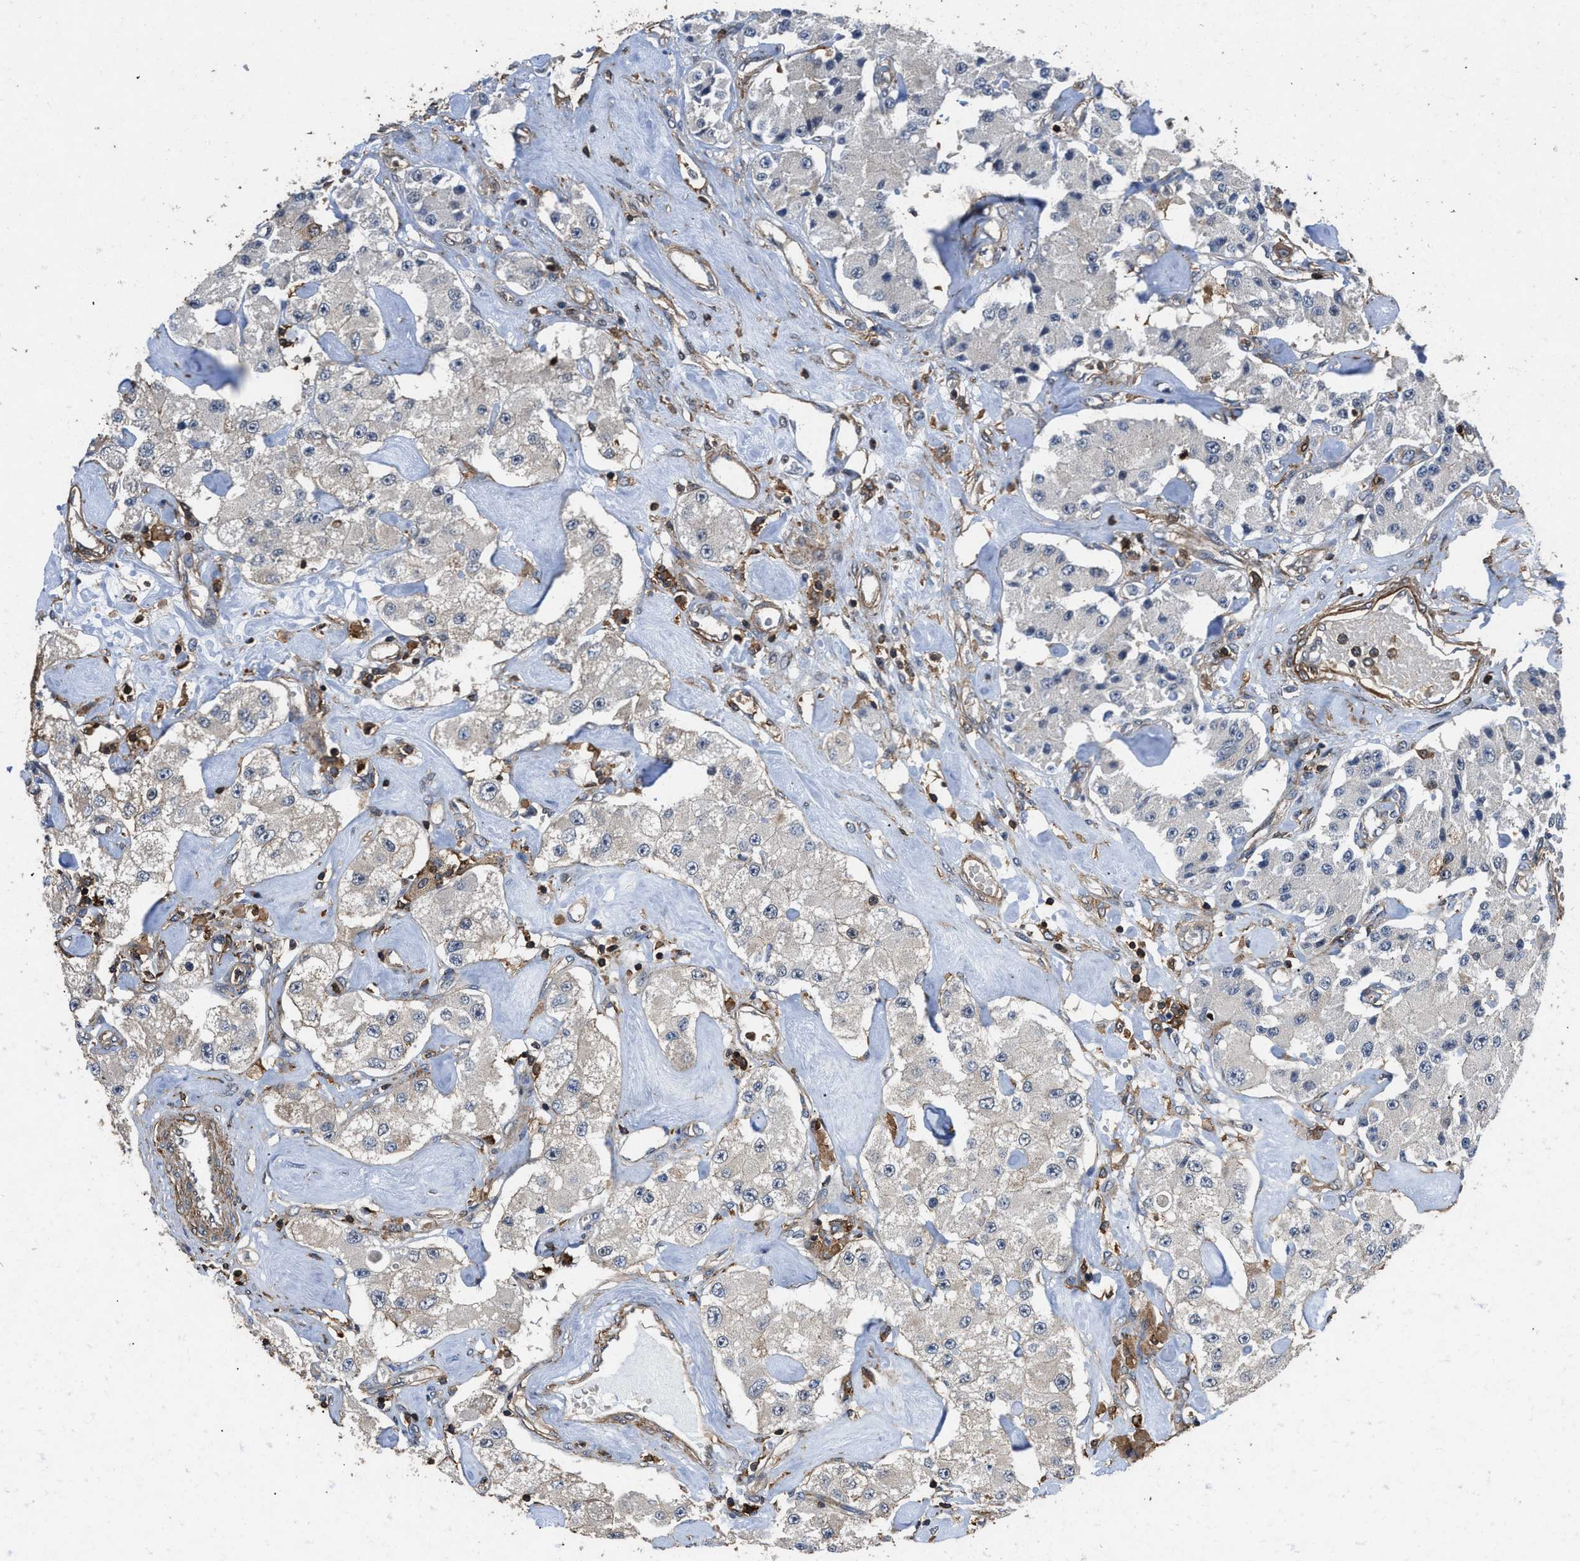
{"staining": {"intensity": "negative", "quantity": "none", "location": "none"}, "tissue": "carcinoid", "cell_type": "Tumor cells", "image_type": "cancer", "snomed": [{"axis": "morphology", "description": "Carcinoid, malignant, NOS"}, {"axis": "topography", "description": "Pancreas"}], "caption": "Immunohistochemical staining of human carcinoid shows no significant expression in tumor cells.", "gene": "LINGO2", "patient": {"sex": "male", "age": 41}}